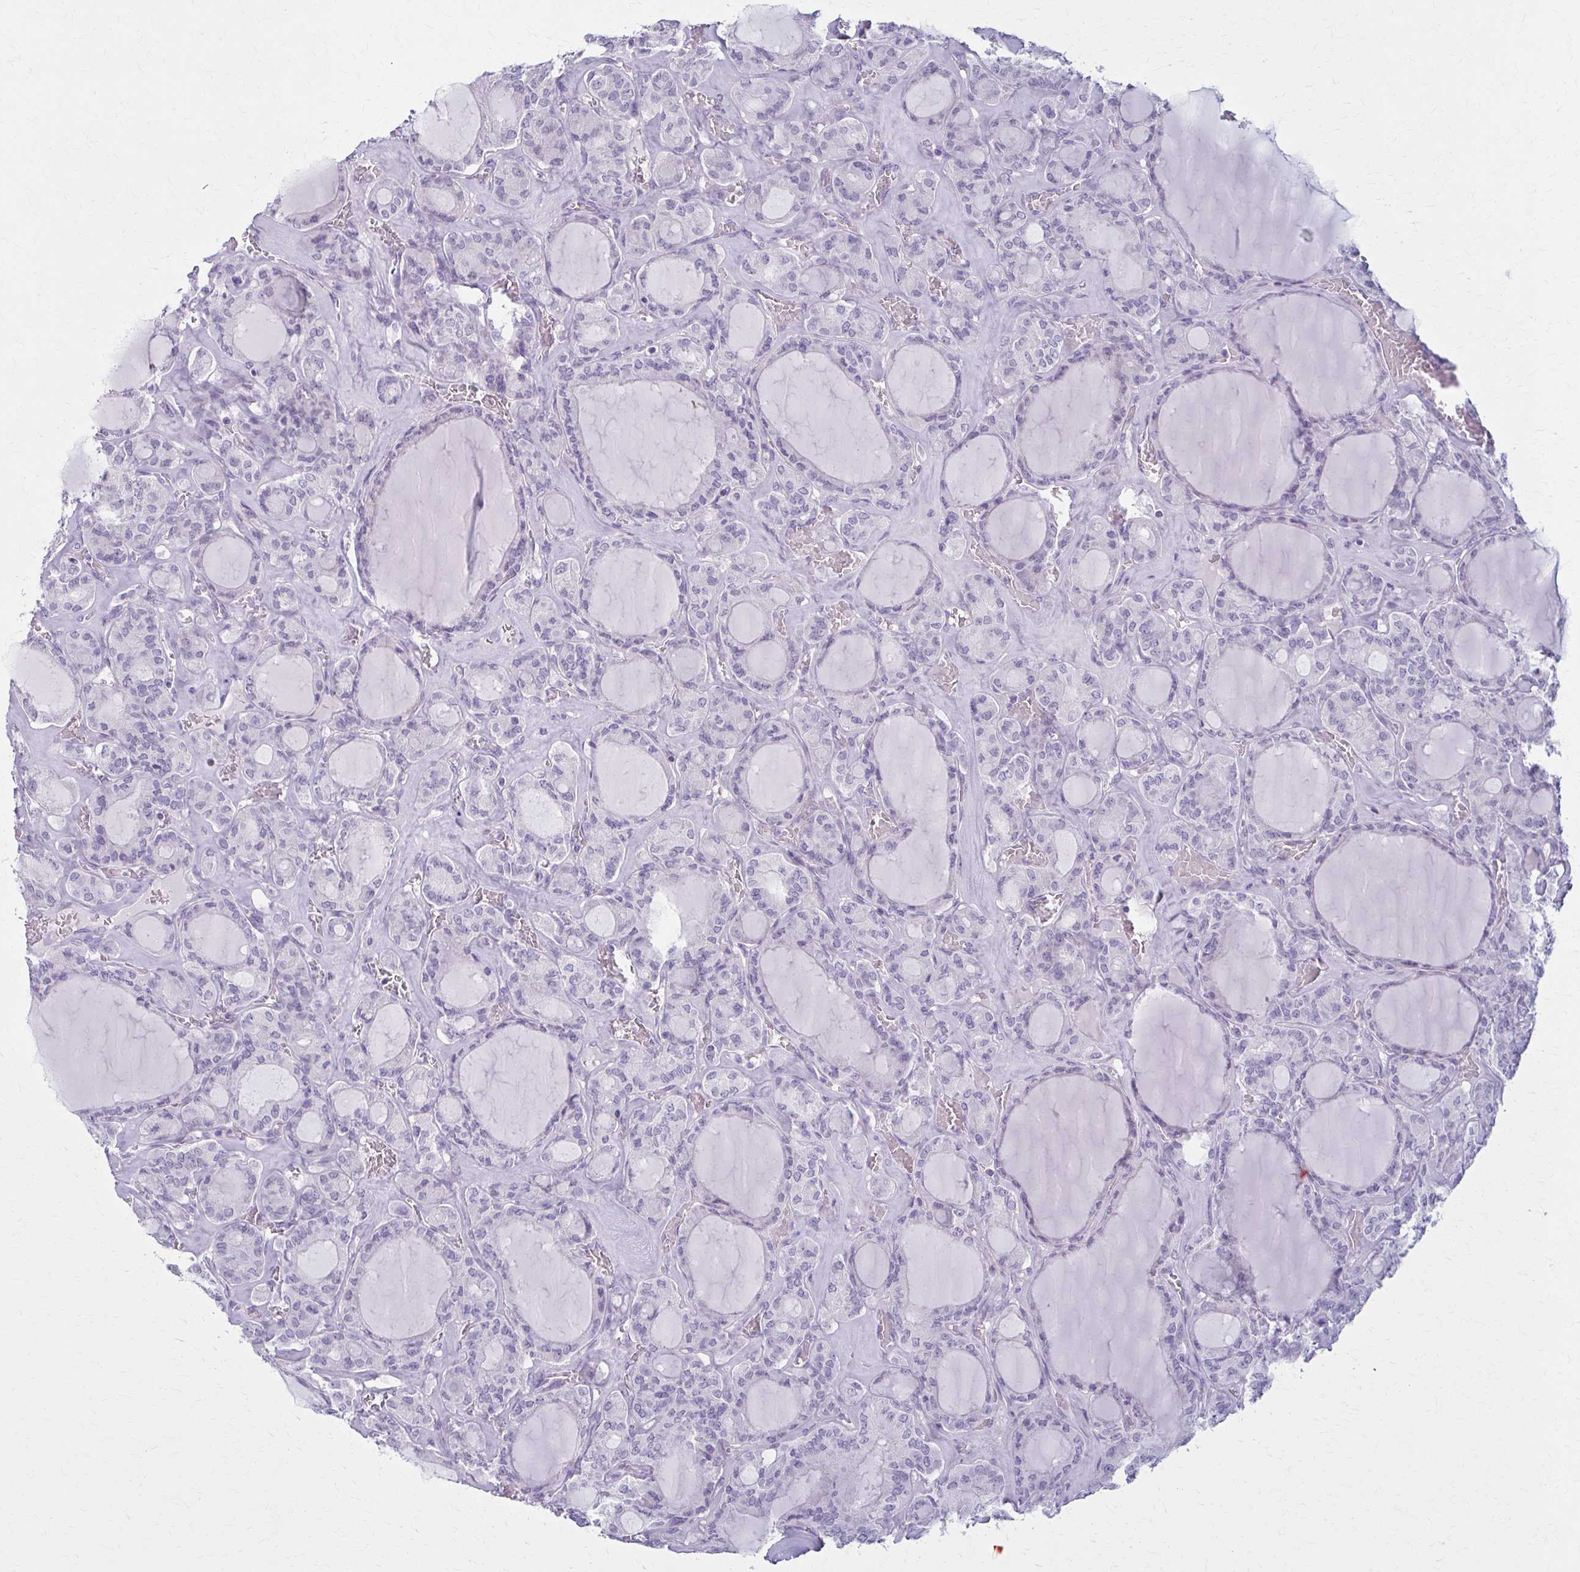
{"staining": {"intensity": "negative", "quantity": "none", "location": "none"}, "tissue": "thyroid cancer", "cell_type": "Tumor cells", "image_type": "cancer", "snomed": [{"axis": "morphology", "description": "Papillary adenocarcinoma, NOS"}, {"axis": "topography", "description": "Thyroid gland"}], "caption": "IHC image of neoplastic tissue: thyroid cancer (papillary adenocarcinoma) stained with DAB reveals no significant protein expression in tumor cells.", "gene": "LDLRAP1", "patient": {"sex": "male", "age": 87}}